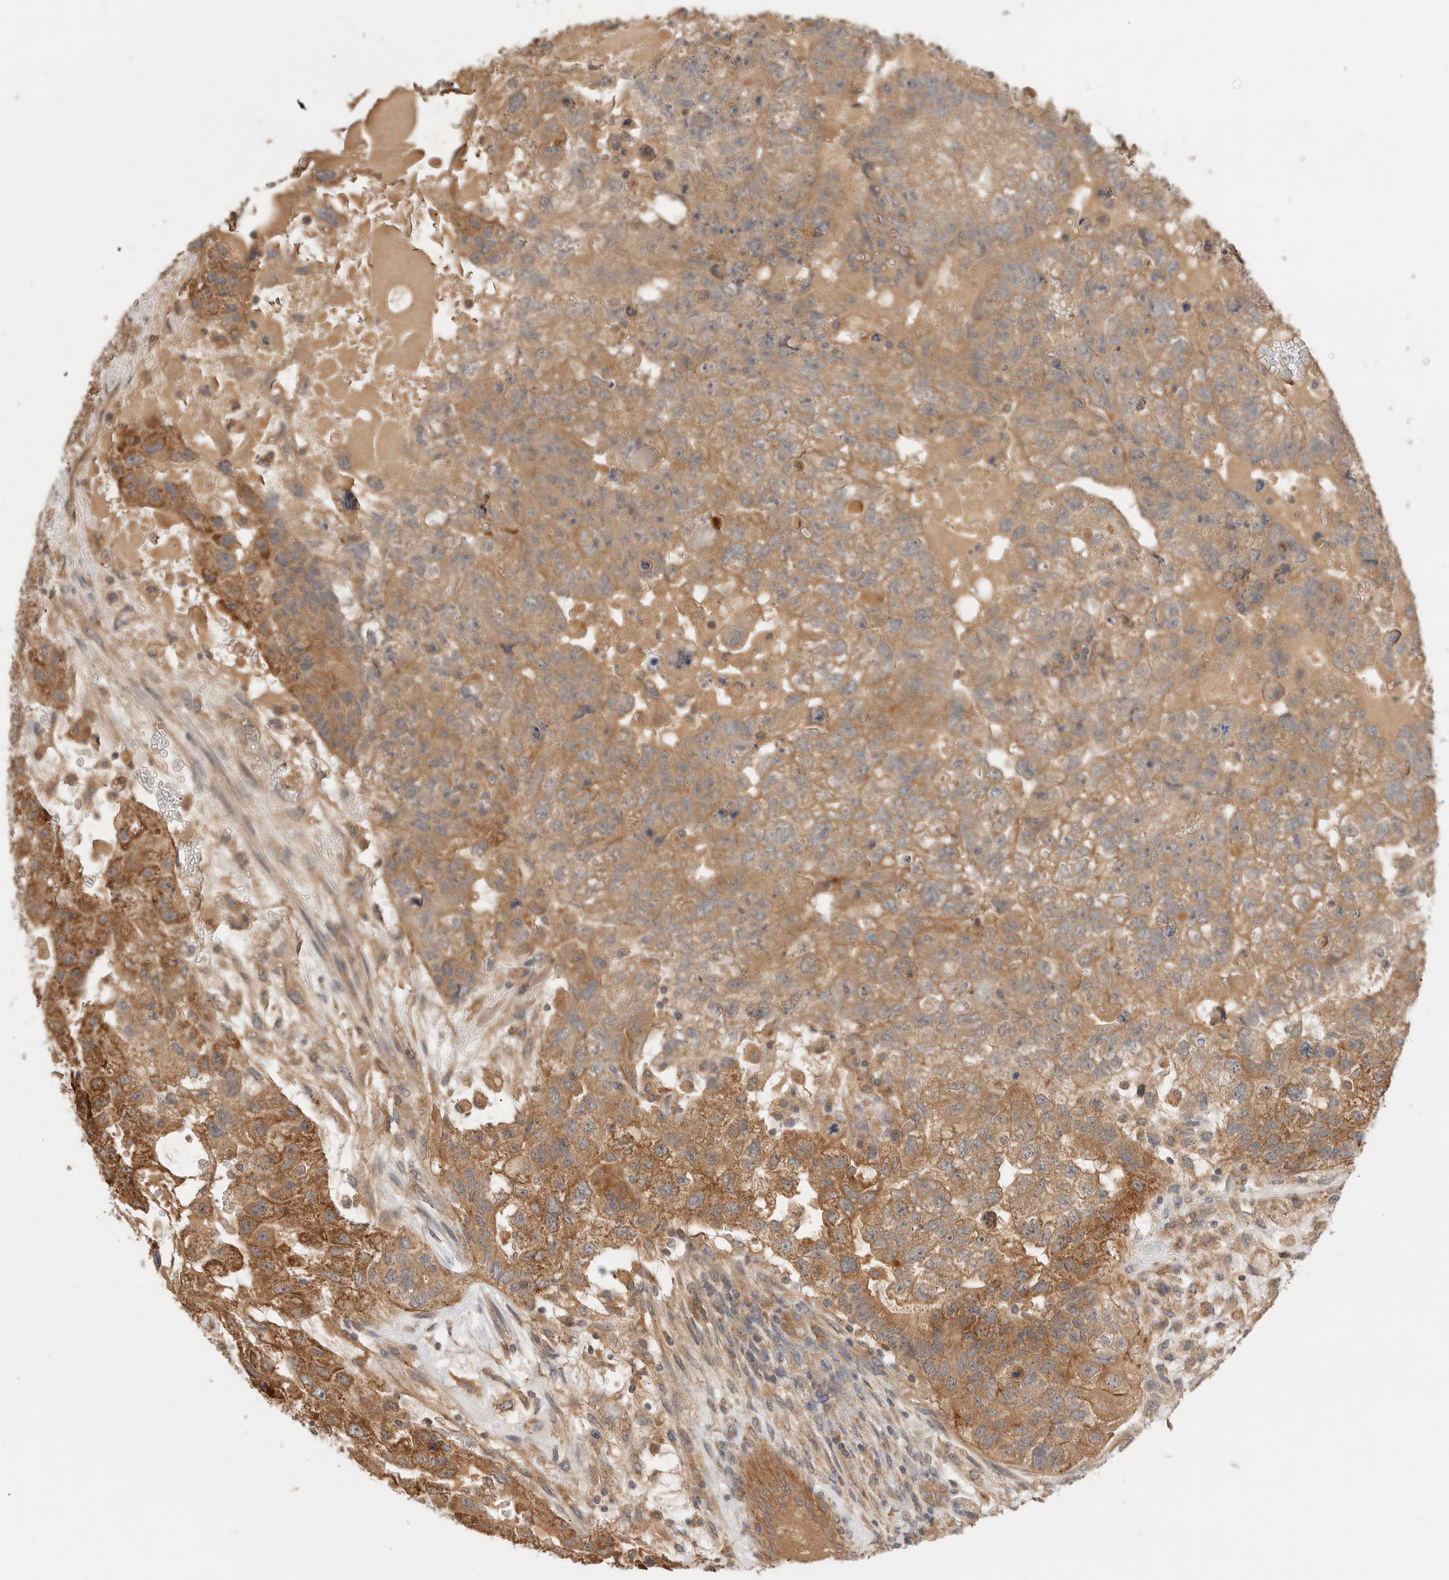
{"staining": {"intensity": "moderate", "quantity": ">75%", "location": "cytoplasmic/membranous"}, "tissue": "testis cancer", "cell_type": "Tumor cells", "image_type": "cancer", "snomed": [{"axis": "morphology", "description": "Carcinoma, Embryonal, NOS"}, {"axis": "topography", "description": "Testis"}], "caption": "This micrograph exhibits embryonal carcinoma (testis) stained with immunohistochemistry (IHC) to label a protein in brown. The cytoplasmic/membranous of tumor cells show moderate positivity for the protein. Nuclei are counter-stained blue.", "gene": "SGK3", "patient": {"sex": "male", "age": 36}}